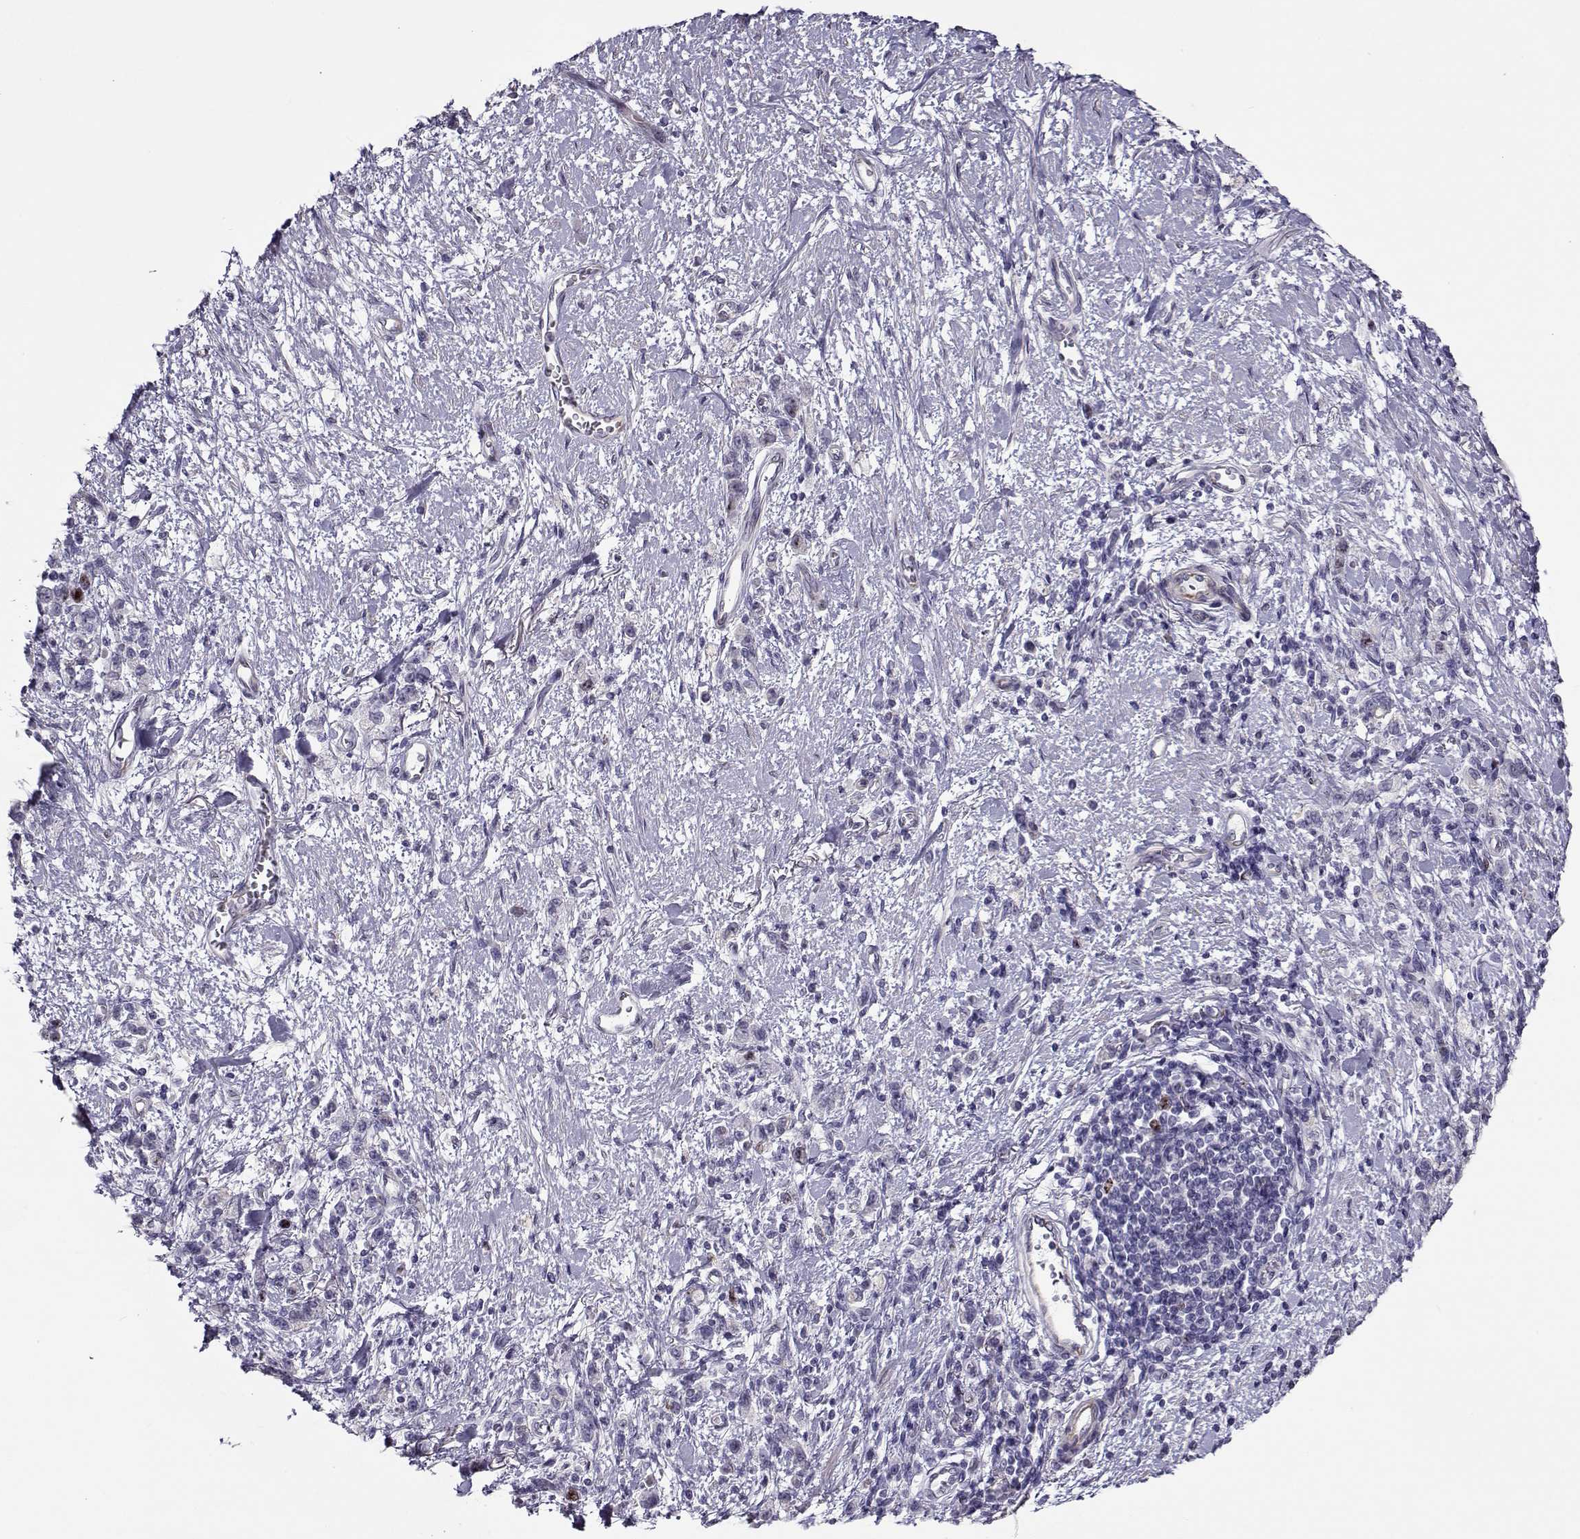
{"staining": {"intensity": "negative", "quantity": "none", "location": "none"}, "tissue": "stomach cancer", "cell_type": "Tumor cells", "image_type": "cancer", "snomed": [{"axis": "morphology", "description": "Adenocarcinoma, NOS"}, {"axis": "topography", "description": "Stomach"}], "caption": "Tumor cells show no significant protein staining in stomach cancer (adenocarcinoma).", "gene": "NPW", "patient": {"sex": "male", "age": 77}}